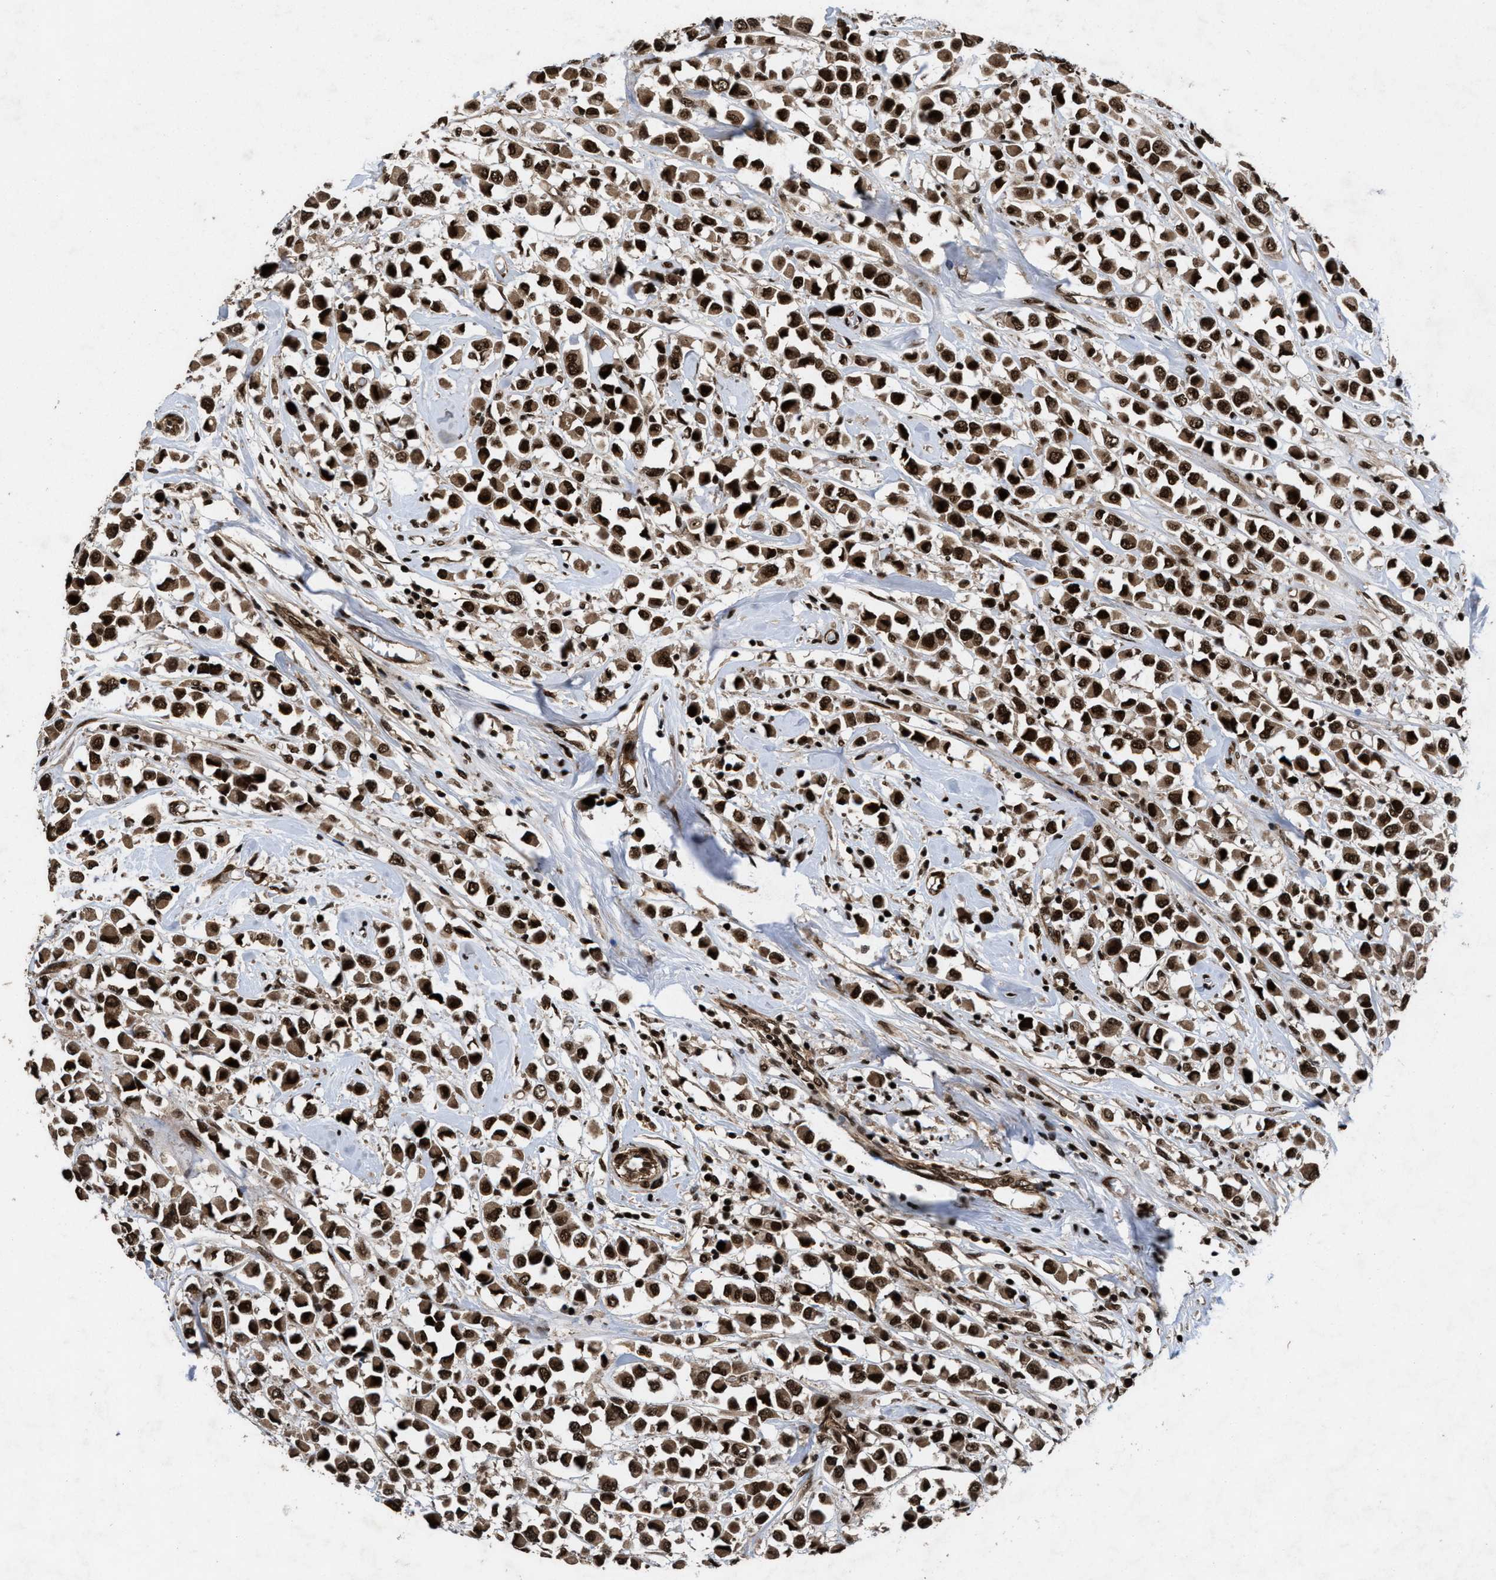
{"staining": {"intensity": "strong", "quantity": ">75%", "location": "cytoplasmic/membranous,nuclear"}, "tissue": "breast cancer", "cell_type": "Tumor cells", "image_type": "cancer", "snomed": [{"axis": "morphology", "description": "Duct carcinoma"}, {"axis": "topography", "description": "Breast"}], "caption": "This is an image of immunohistochemistry staining of breast cancer (intraductal carcinoma), which shows strong staining in the cytoplasmic/membranous and nuclear of tumor cells.", "gene": "WIZ", "patient": {"sex": "female", "age": 61}}